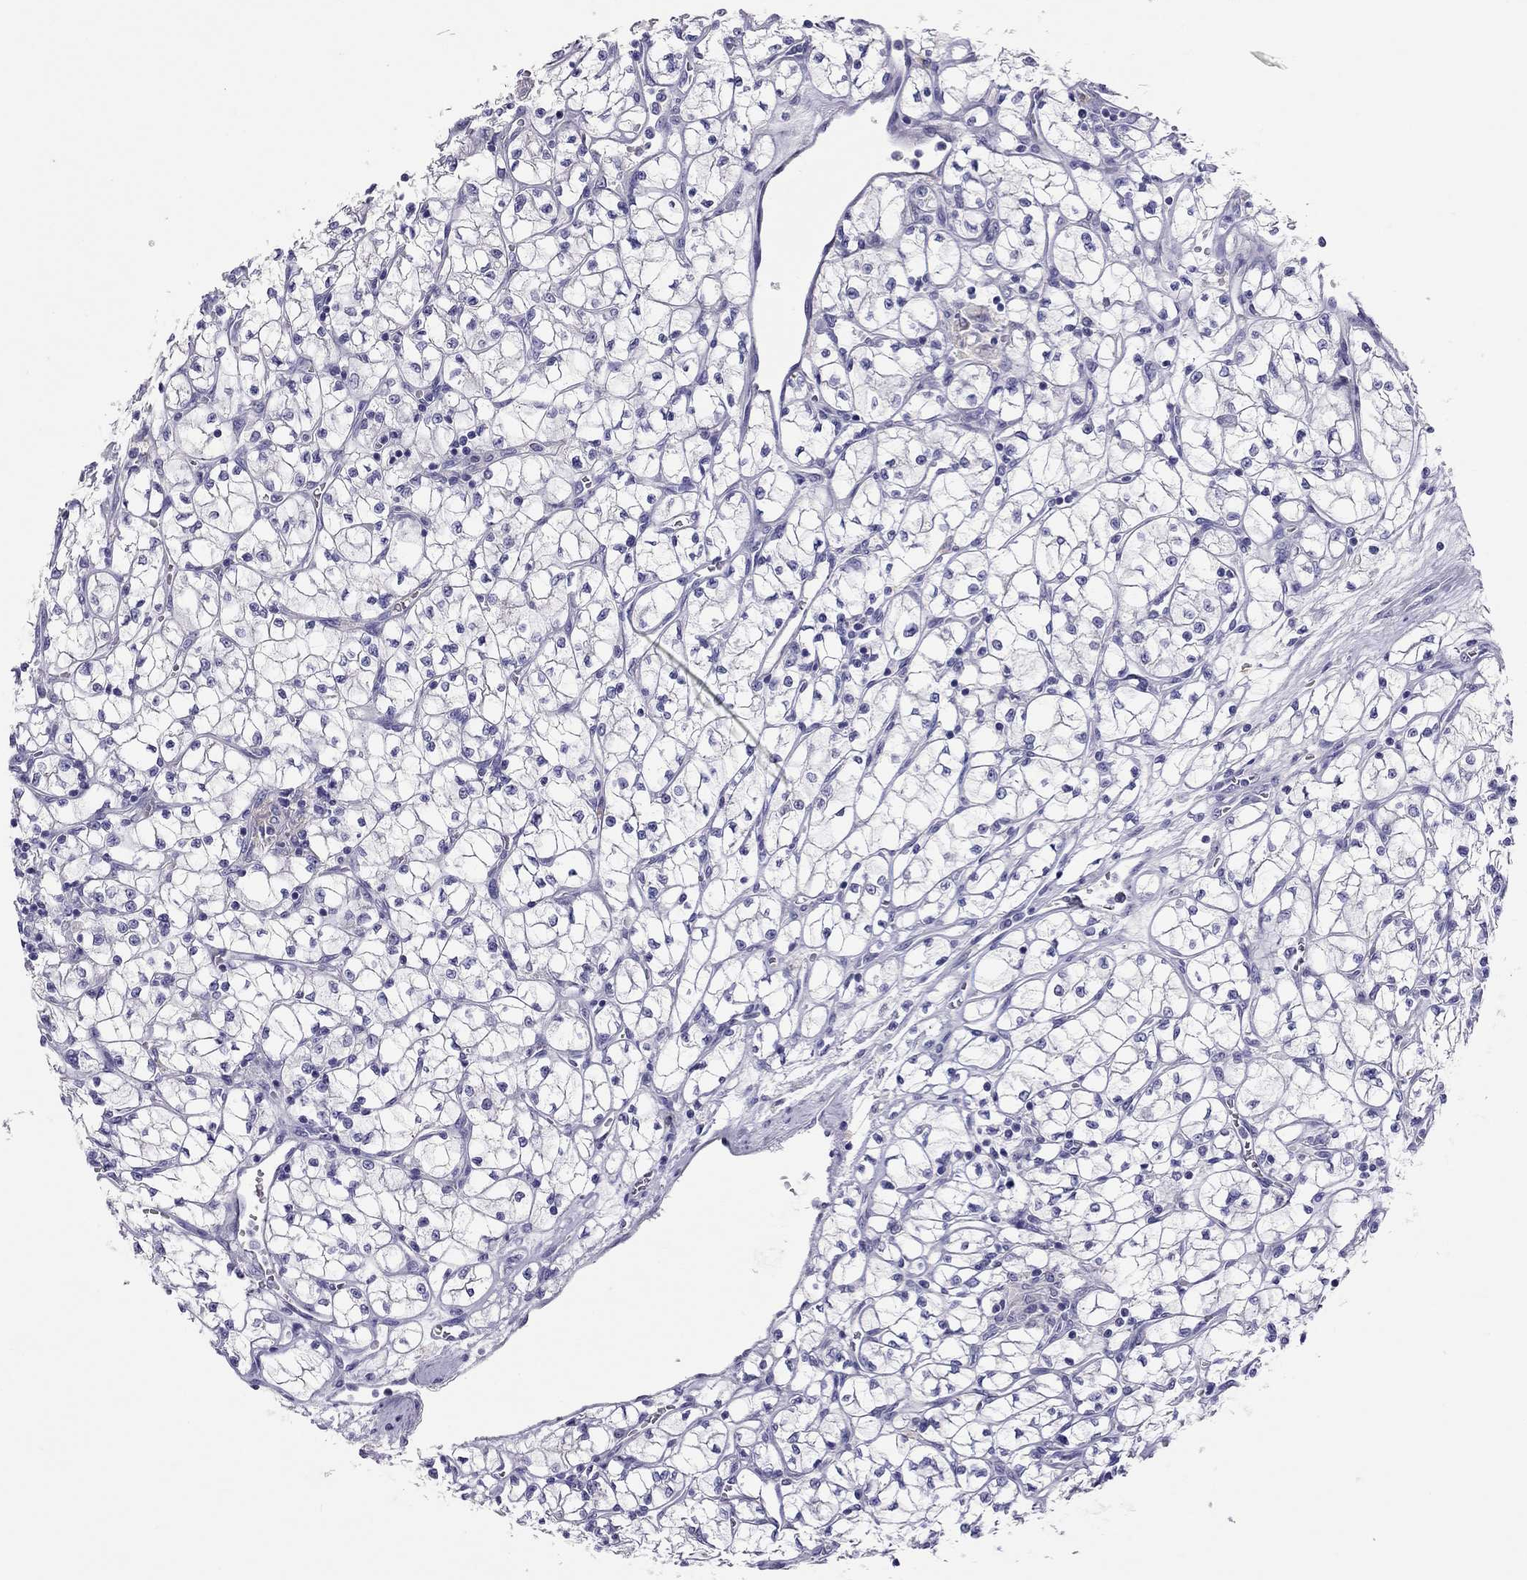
{"staining": {"intensity": "negative", "quantity": "none", "location": "none"}, "tissue": "renal cancer", "cell_type": "Tumor cells", "image_type": "cancer", "snomed": [{"axis": "morphology", "description": "Adenocarcinoma, NOS"}, {"axis": "topography", "description": "Kidney"}], "caption": "DAB (3,3'-diaminobenzidine) immunohistochemical staining of human renal adenocarcinoma displays no significant positivity in tumor cells.", "gene": "CALHM1", "patient": {"sex": "female", "age": 64}}